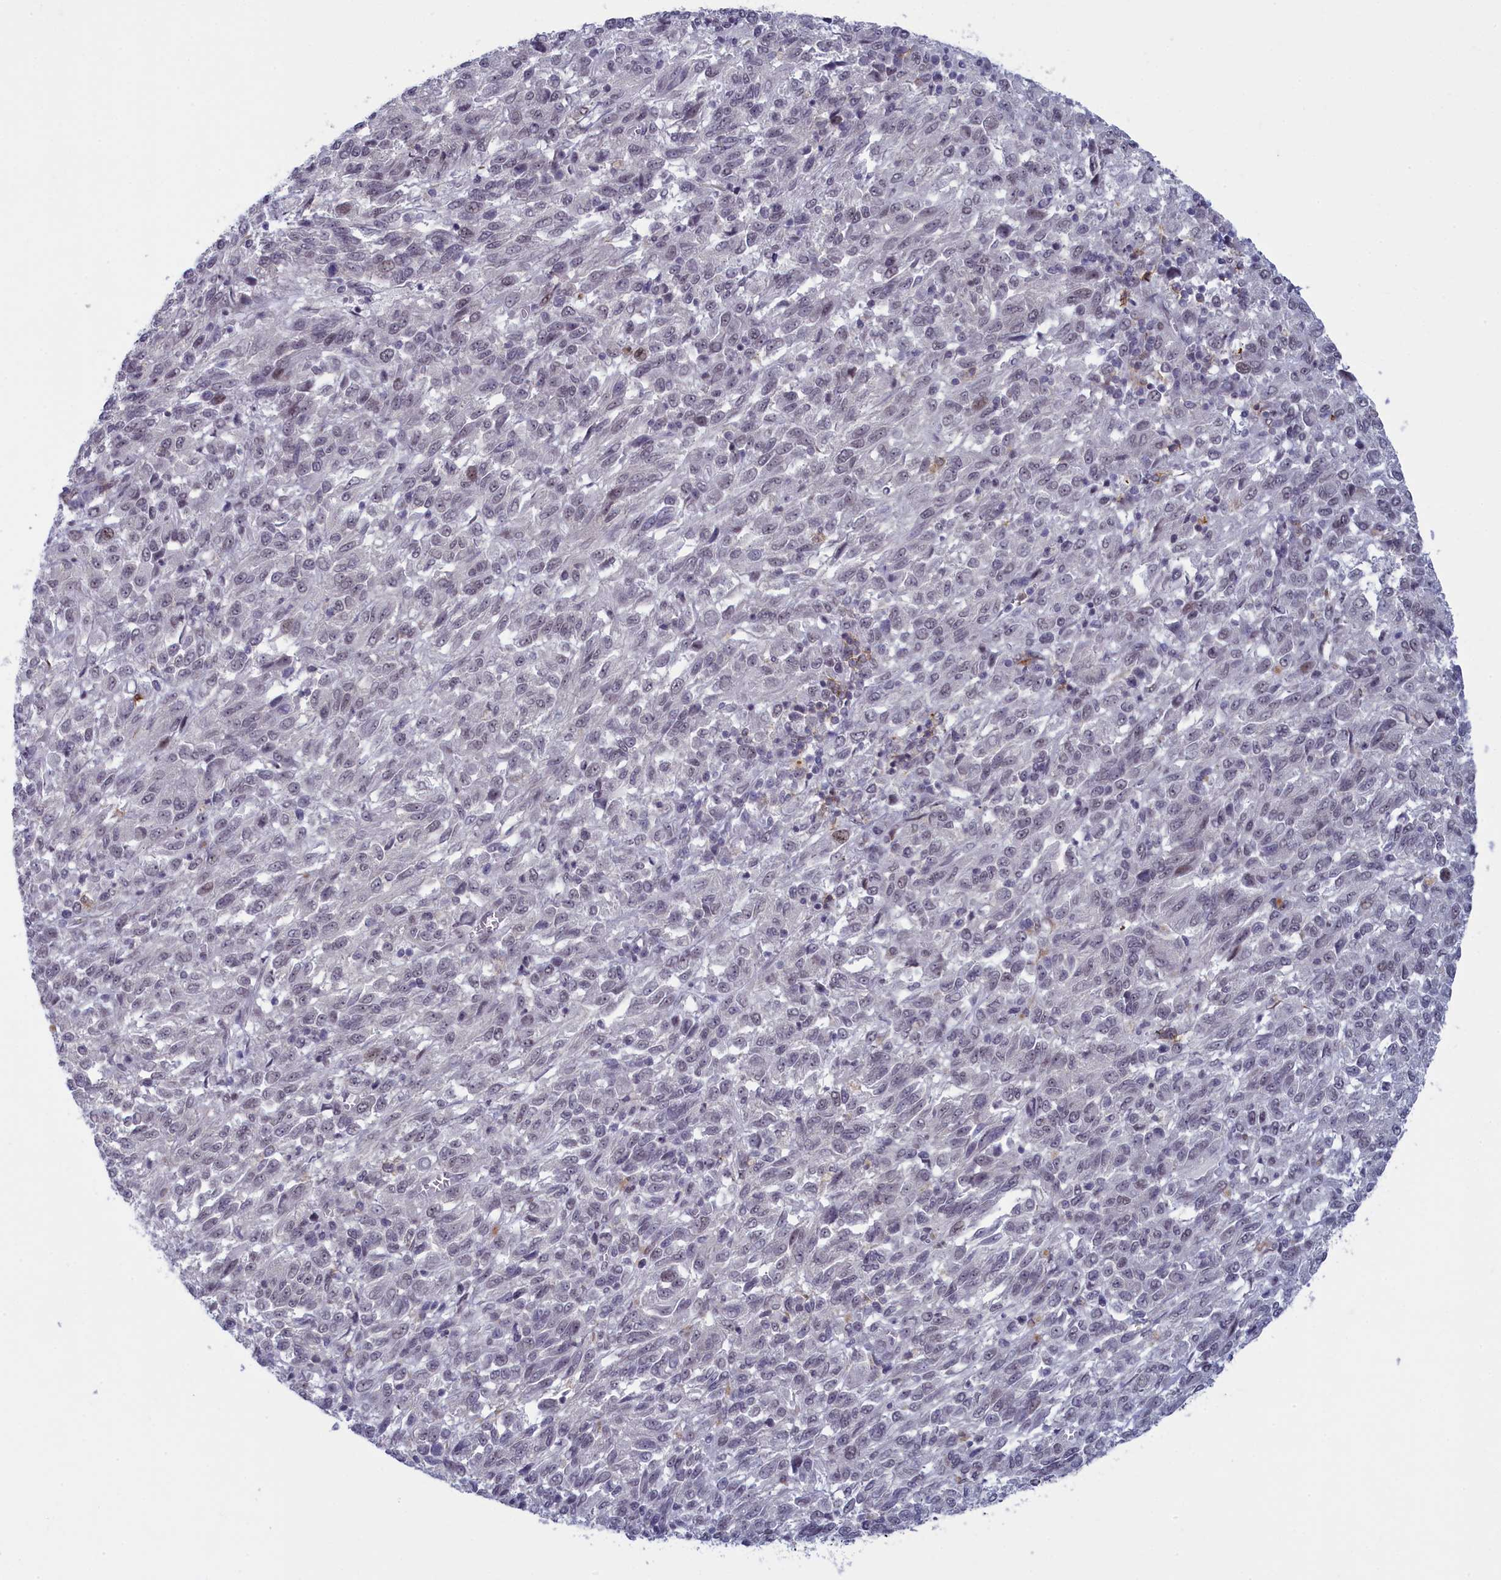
{"staining": {"intensity": "negative", "quantity": "none", "location": "none"}, "tissue": "melanoma", "cell_type": "Tumor cells", "image_type": "cancer", "snomed": [{"axis": "morphology", "description": "Malignant melanoma, Metastatic site"}, {"axis": "topography", "description": "Lung"}], "caption": "Immunohistochemical staining of human malignant melanoma (metastatic site) exhibits no significant expression in tumor cells.", "gene": "ATF7IP2", "patient": {"sex": "male", "age": 64}}